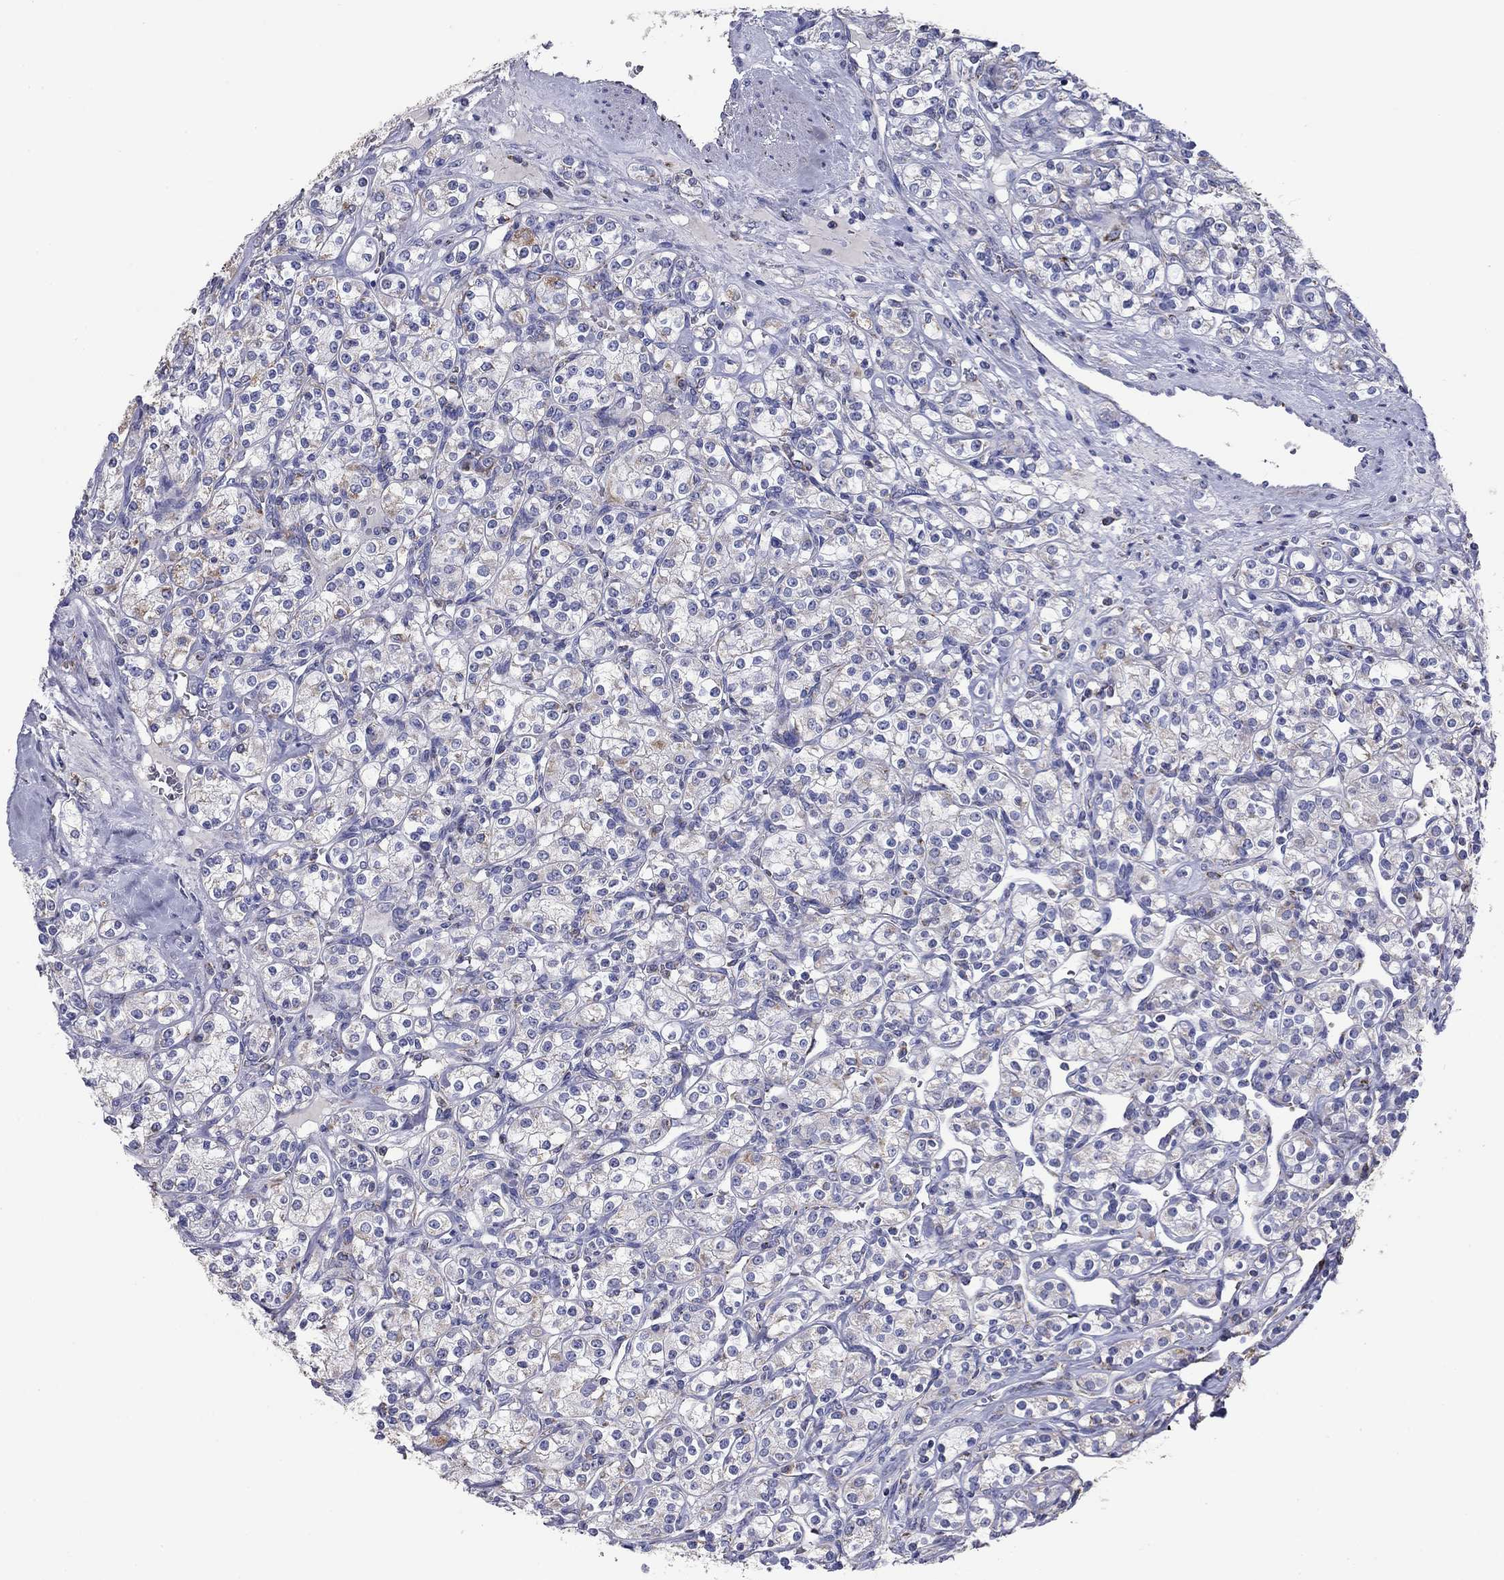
{"staining": {"intensity": "weak", "quantity": "<25%", "location": "cytoplasmic/membranous"}, "tissue": "renal cancer", "cell_type": "Tumor cells", "image_type": "cancer", "snomed": [{"axis": "morphology", "description": "Adenocarcinoma, NOS"}, {"axis": "topography", "description": "Kidney"}], "caption": "Immunohistochemistry (IHC) of renal cancer reveals no positivity in tumor cells. The staining is performed using DAB (3,3'-diaminobenzidine) brown chromogen with nuclei counter-stained in using hematoxylin.", "gene": "NDUFA4L2", "patient": {"sex": "male", "age": 77}}